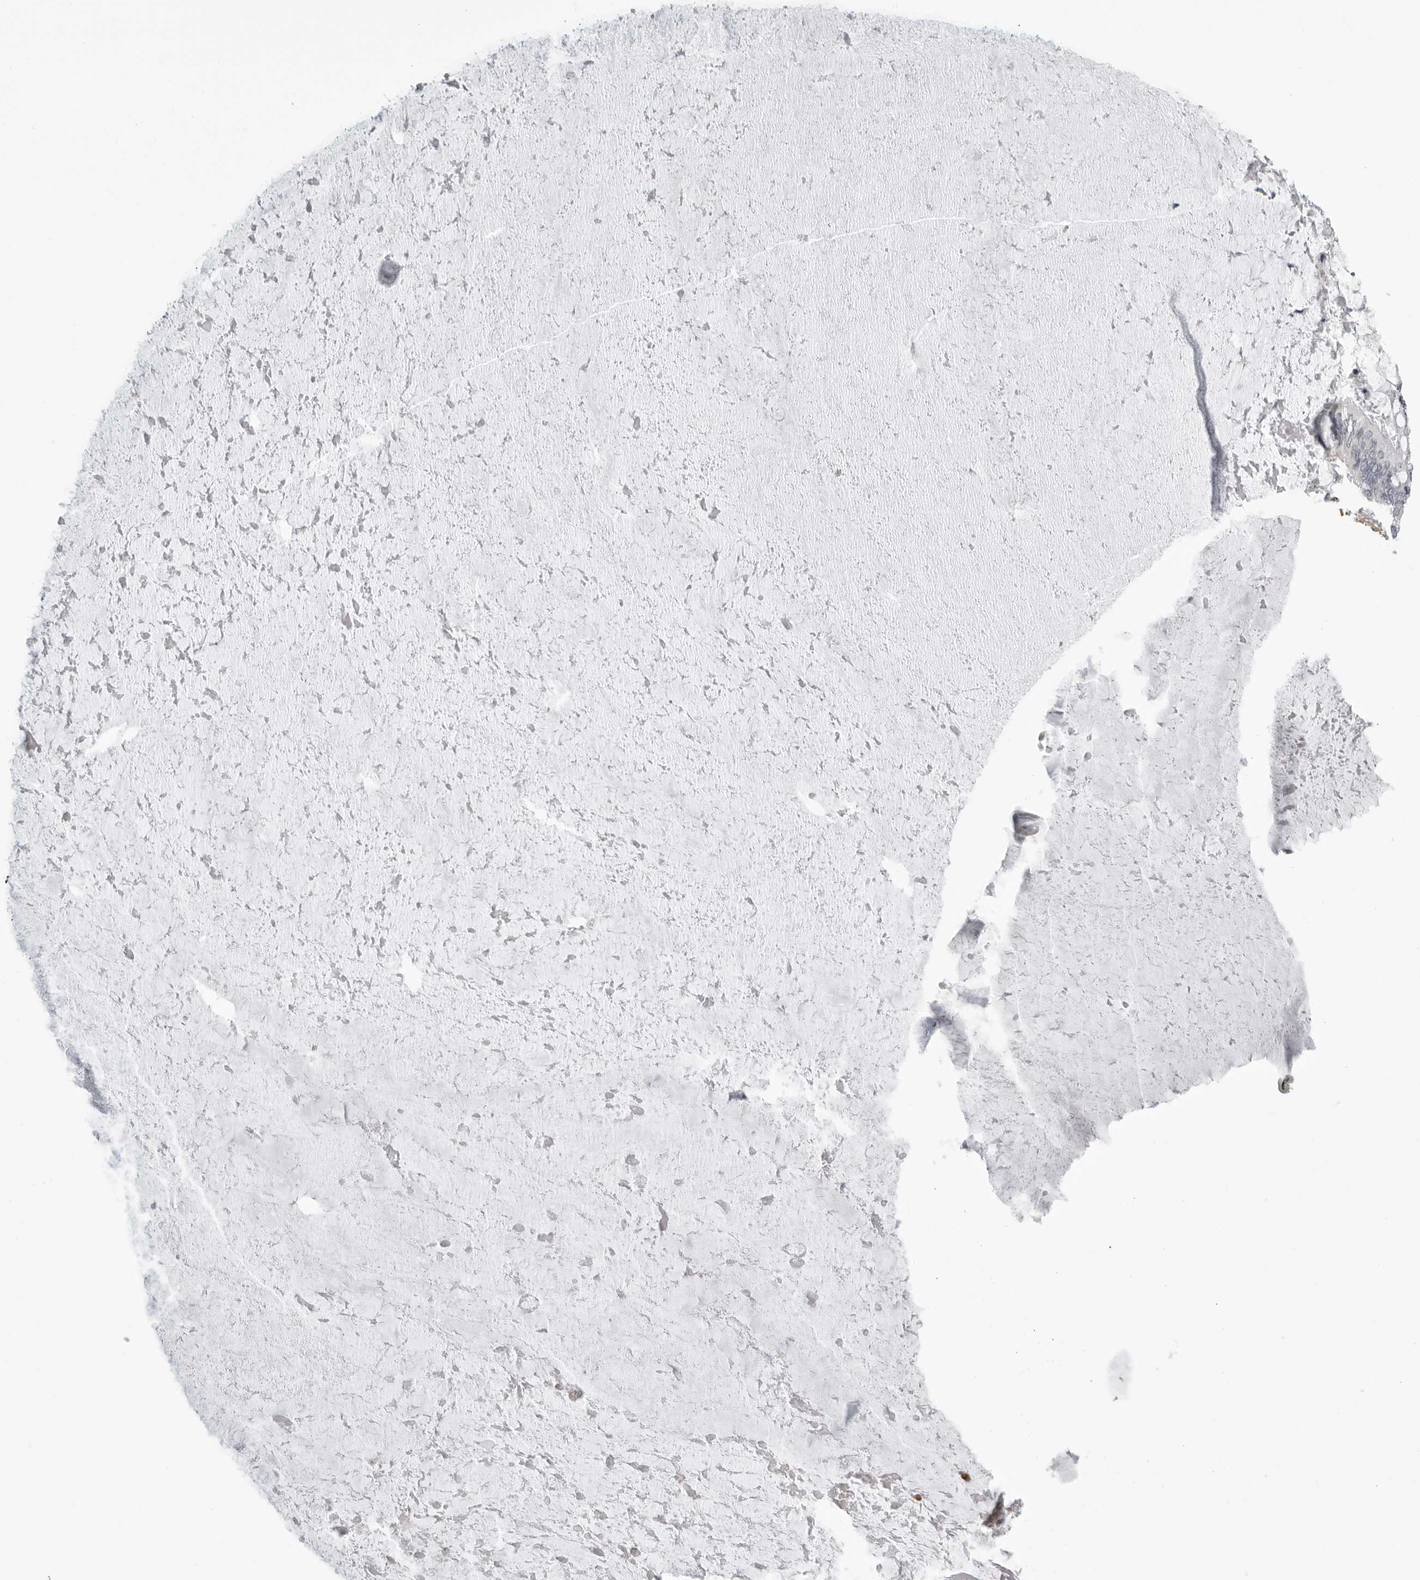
{"staining": {"intensity": "negative", "quantity": "none", "location": "none"}, "tissue": "ovarian cancer", "cell_type": "Tumor cells", "image_type": "cancer", "snomed": [{"axis": "morphology", "description": "Cystadenocarcinoma, mucinous, NOS"}, {"axis": "topography", "description": "Ovary"}], "caption": "High power microscopy image of an IHC histopathology image of mucinous cystadenocarcinoma (ovarian), revealing no significant positivity in tumor cells.", "gene": "RTCA", "patient": {"sex": "female", "age": 61}}